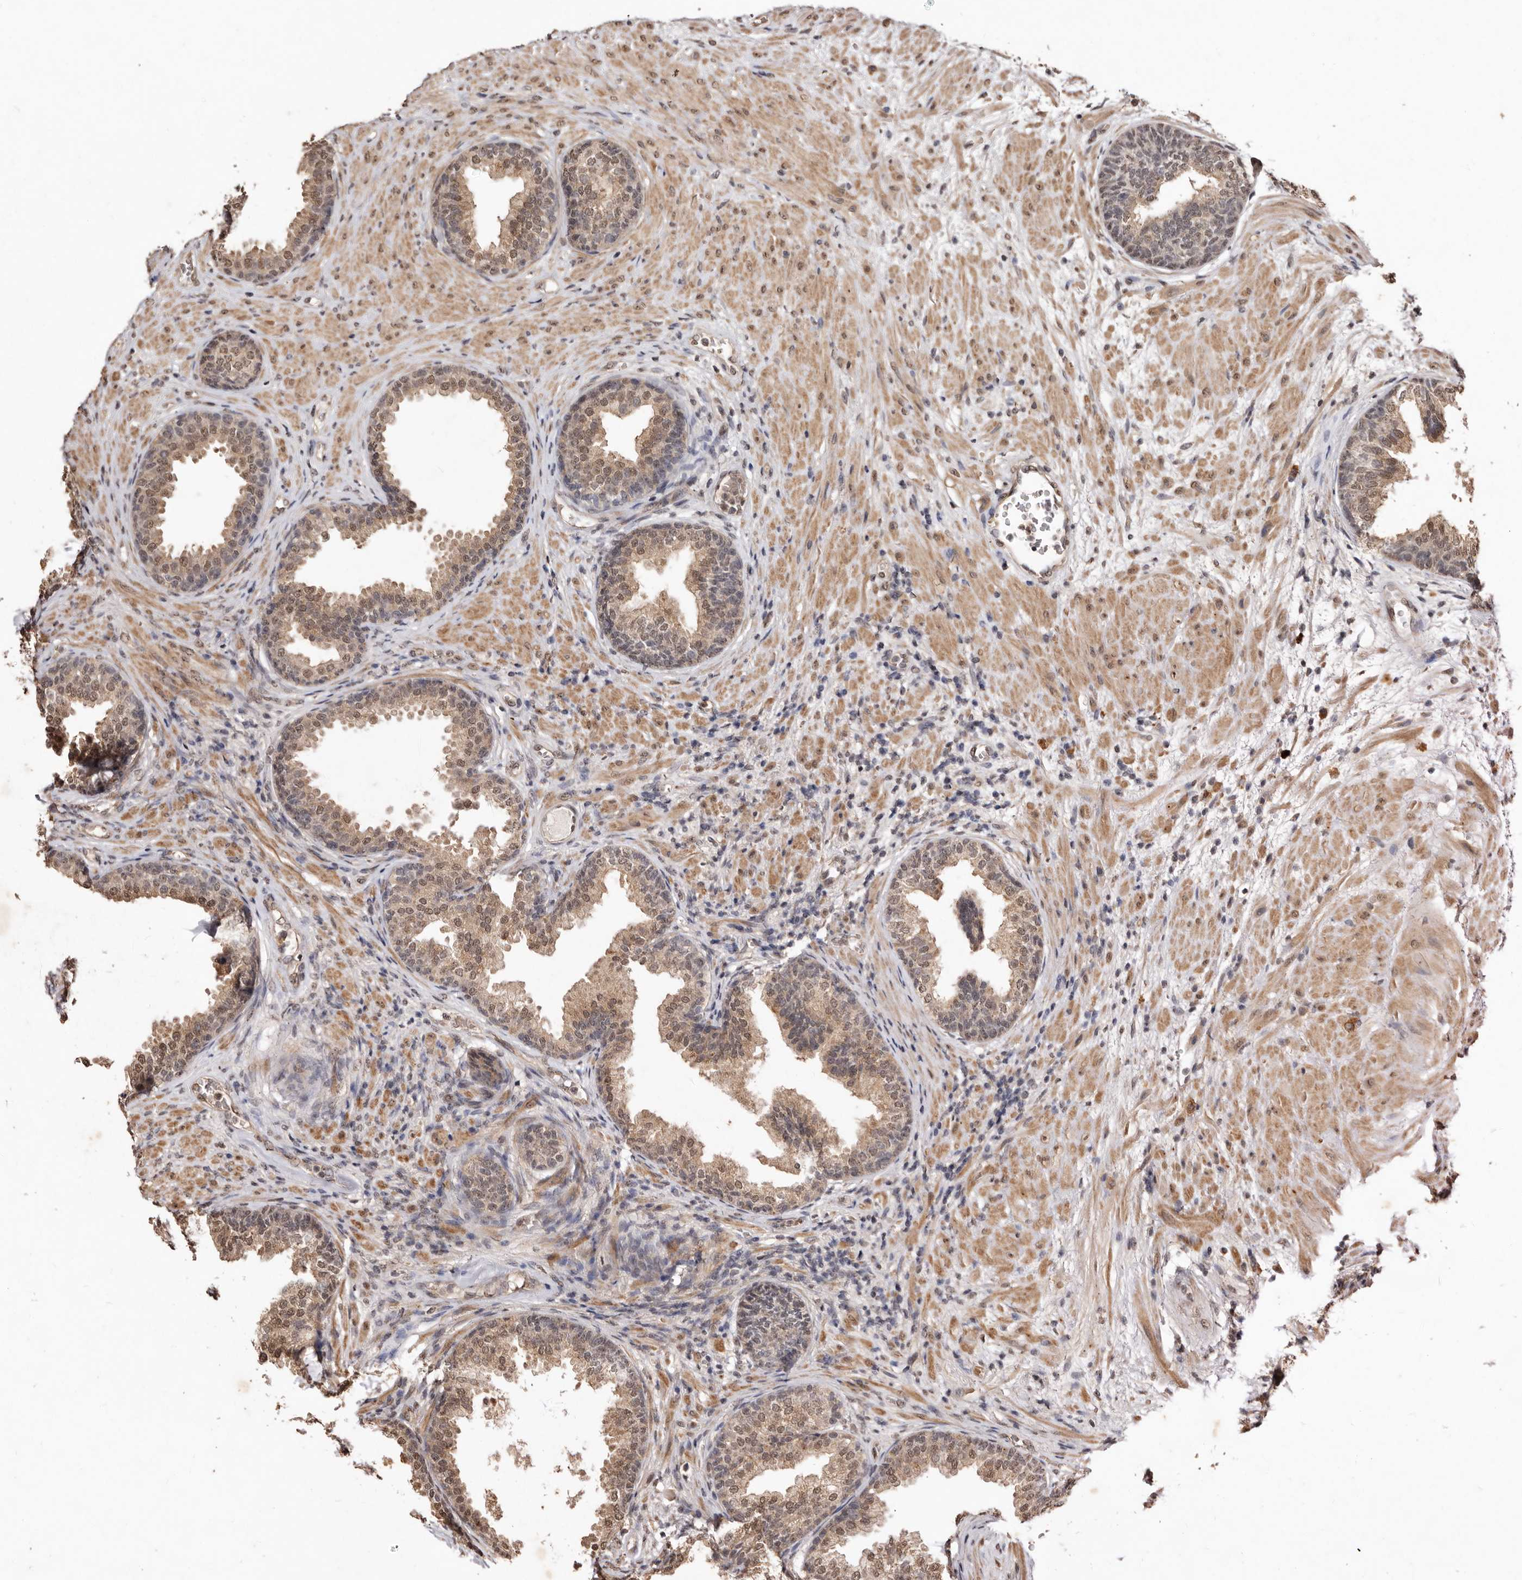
{"staining": {"intensity": "moderate", "quantity": ">75%", "location": "cytoplasmic/membranous,nuclear"}, "tissue": "prostate", "cell_type": "Glandular cells", "image_type": "normal", "snomed": [{"axis": "morphology", "description": "Normal tissue, NOS"}, {"axis": "topography", "description": "Prostate"}], "caption": "Immunohistochemistry (IHC) histopathology image of unremarkable human prostate stained for a protein (brown), which displays medium levels of moderate cytoplasmic/membranous,nuclear expression in approximately >75% of glandular cells.", "gene": "NOTCH1", "patient": {"sex": "male", "age": 76}}